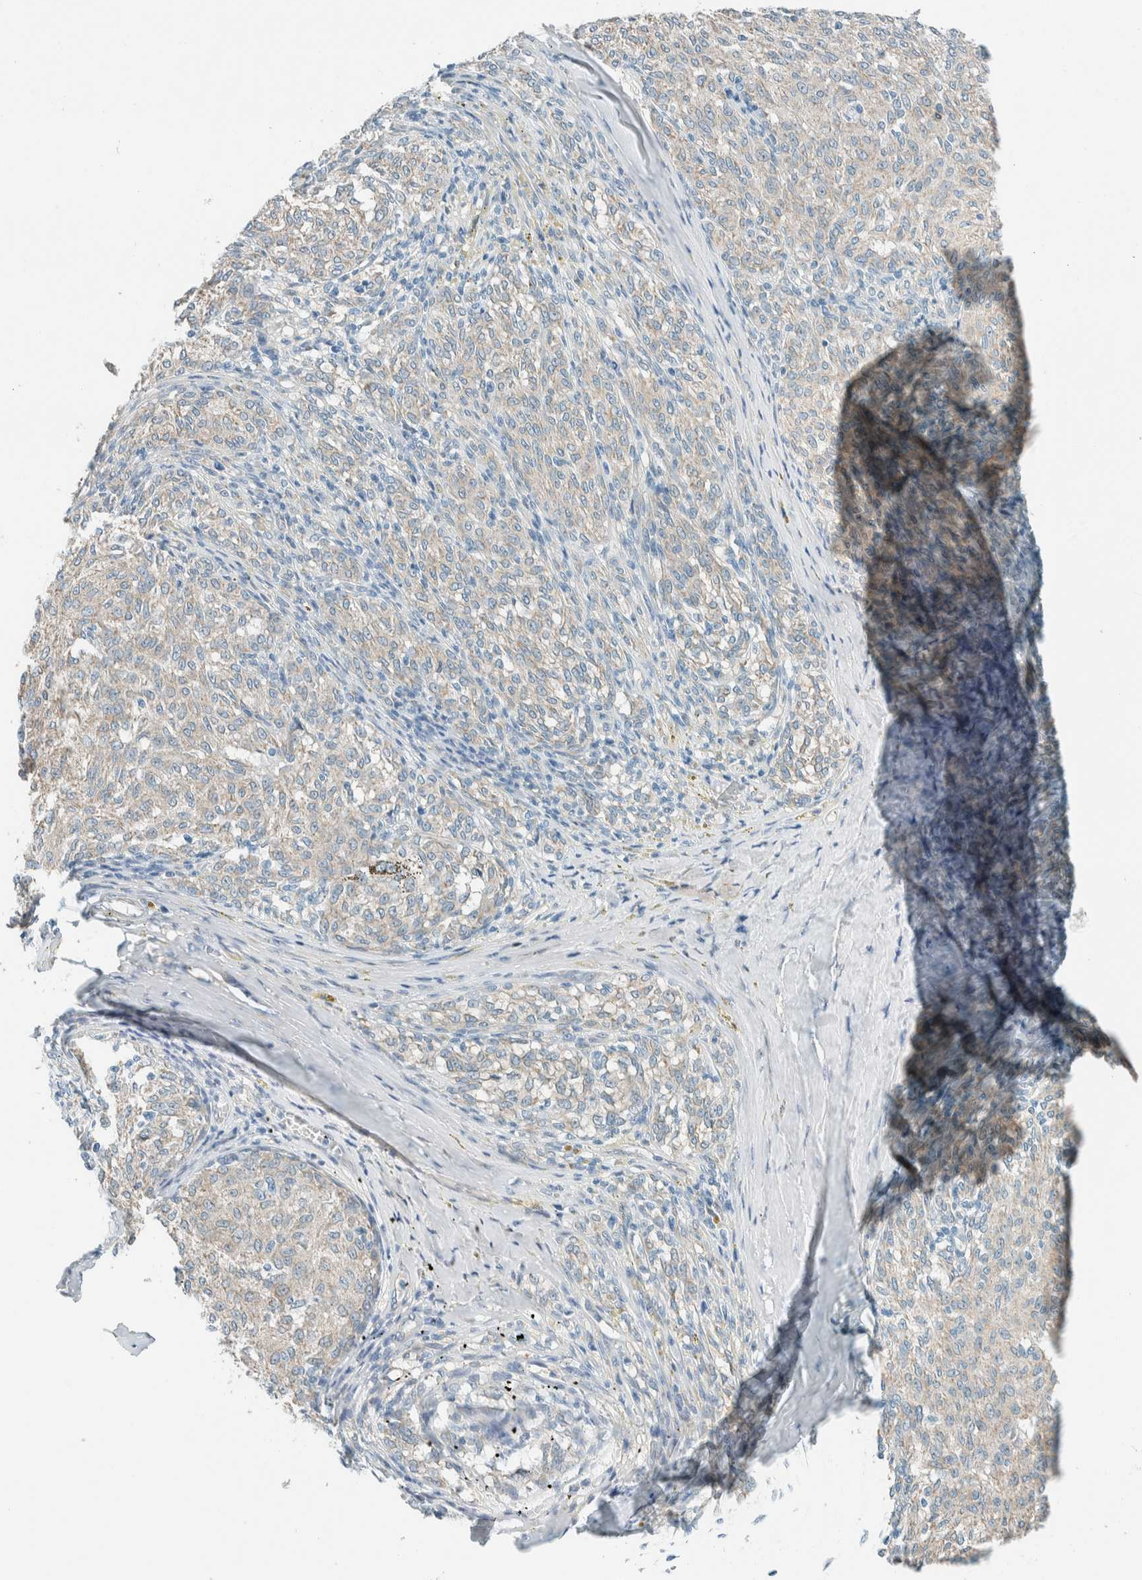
{"staining": {"intensity": "weak", "quantity": "<25%", "location": "cytoplasmic/membranous"}, "tissue": "melanoma", "cell_type": "Tumor cells", "image_type": "cancer", "snomed": [{"axis": "morphology", "description": "Malignant melanoma, NOS"}, {"axis": "topography", "description": "Skin"}], "caption": "Immunohistochemistry (IHC) micrograph of neoplastic tissue: melanoma stained with DAB (3,3'-diaminobenzidine) demonstrates no significant protein positivity in tumor cells.", "gene": "ALDH7A1", "patient": {"sex": "female", "age": 72}}